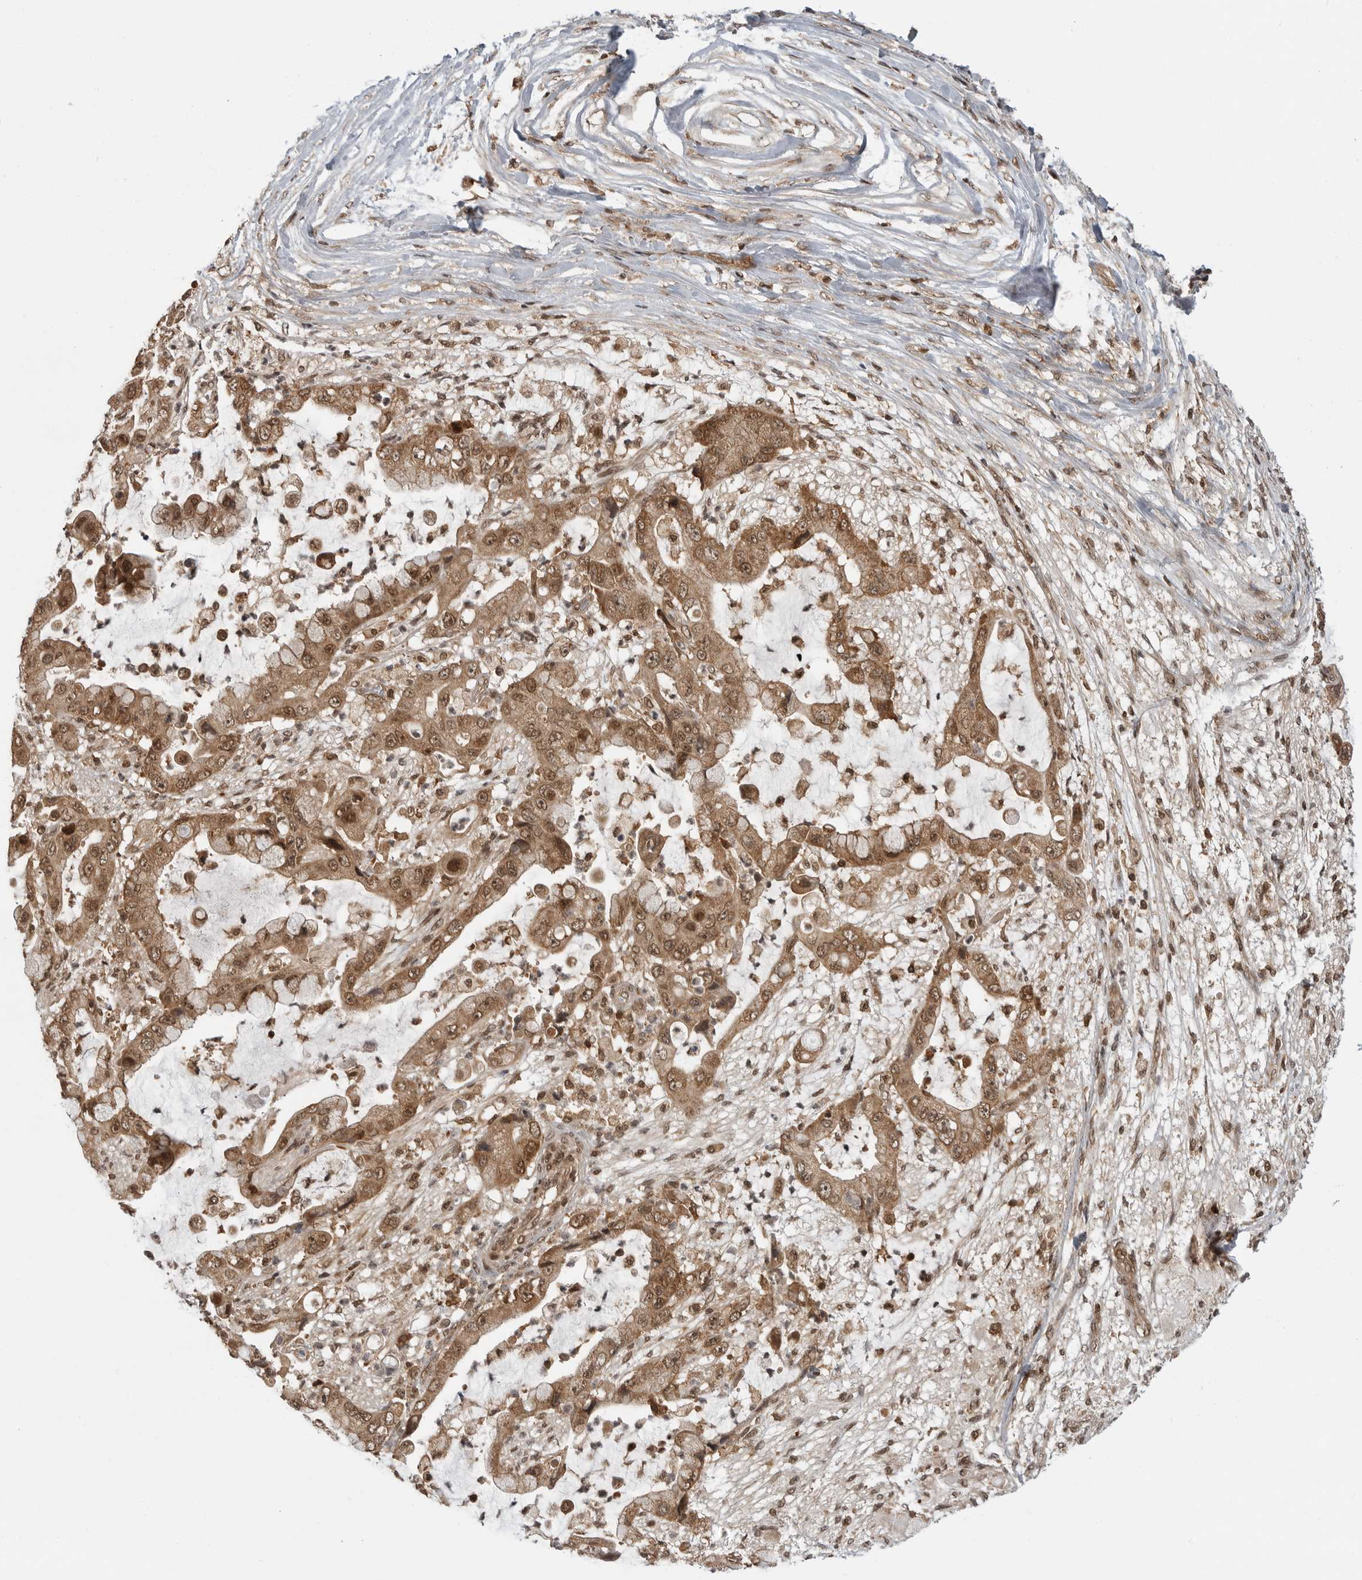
{"staining": {"intensity": "moderate", "quantity": ">75%", "location": "cytoplasmic/membranous,nuclear"}, "tissue": "liver cancer", "cell_type": "Tumor cells", "image_type": "cancer", "snomed": [{"axis": "morphology", "description": "Cholangiocarcinoma"}, {"axis": "topography", "description": "Liver"}], "caption": "DAB (3,3'-diaminobenzidine) immunohistochemical staining of human liver cholangiocarcinoma displays moderate cytoplasmic/membranous and nuclear protein staining in approximately >75% of tumor cells.", "gene": "SZRD1", "patient": {"sex": "female", "age": 54}}